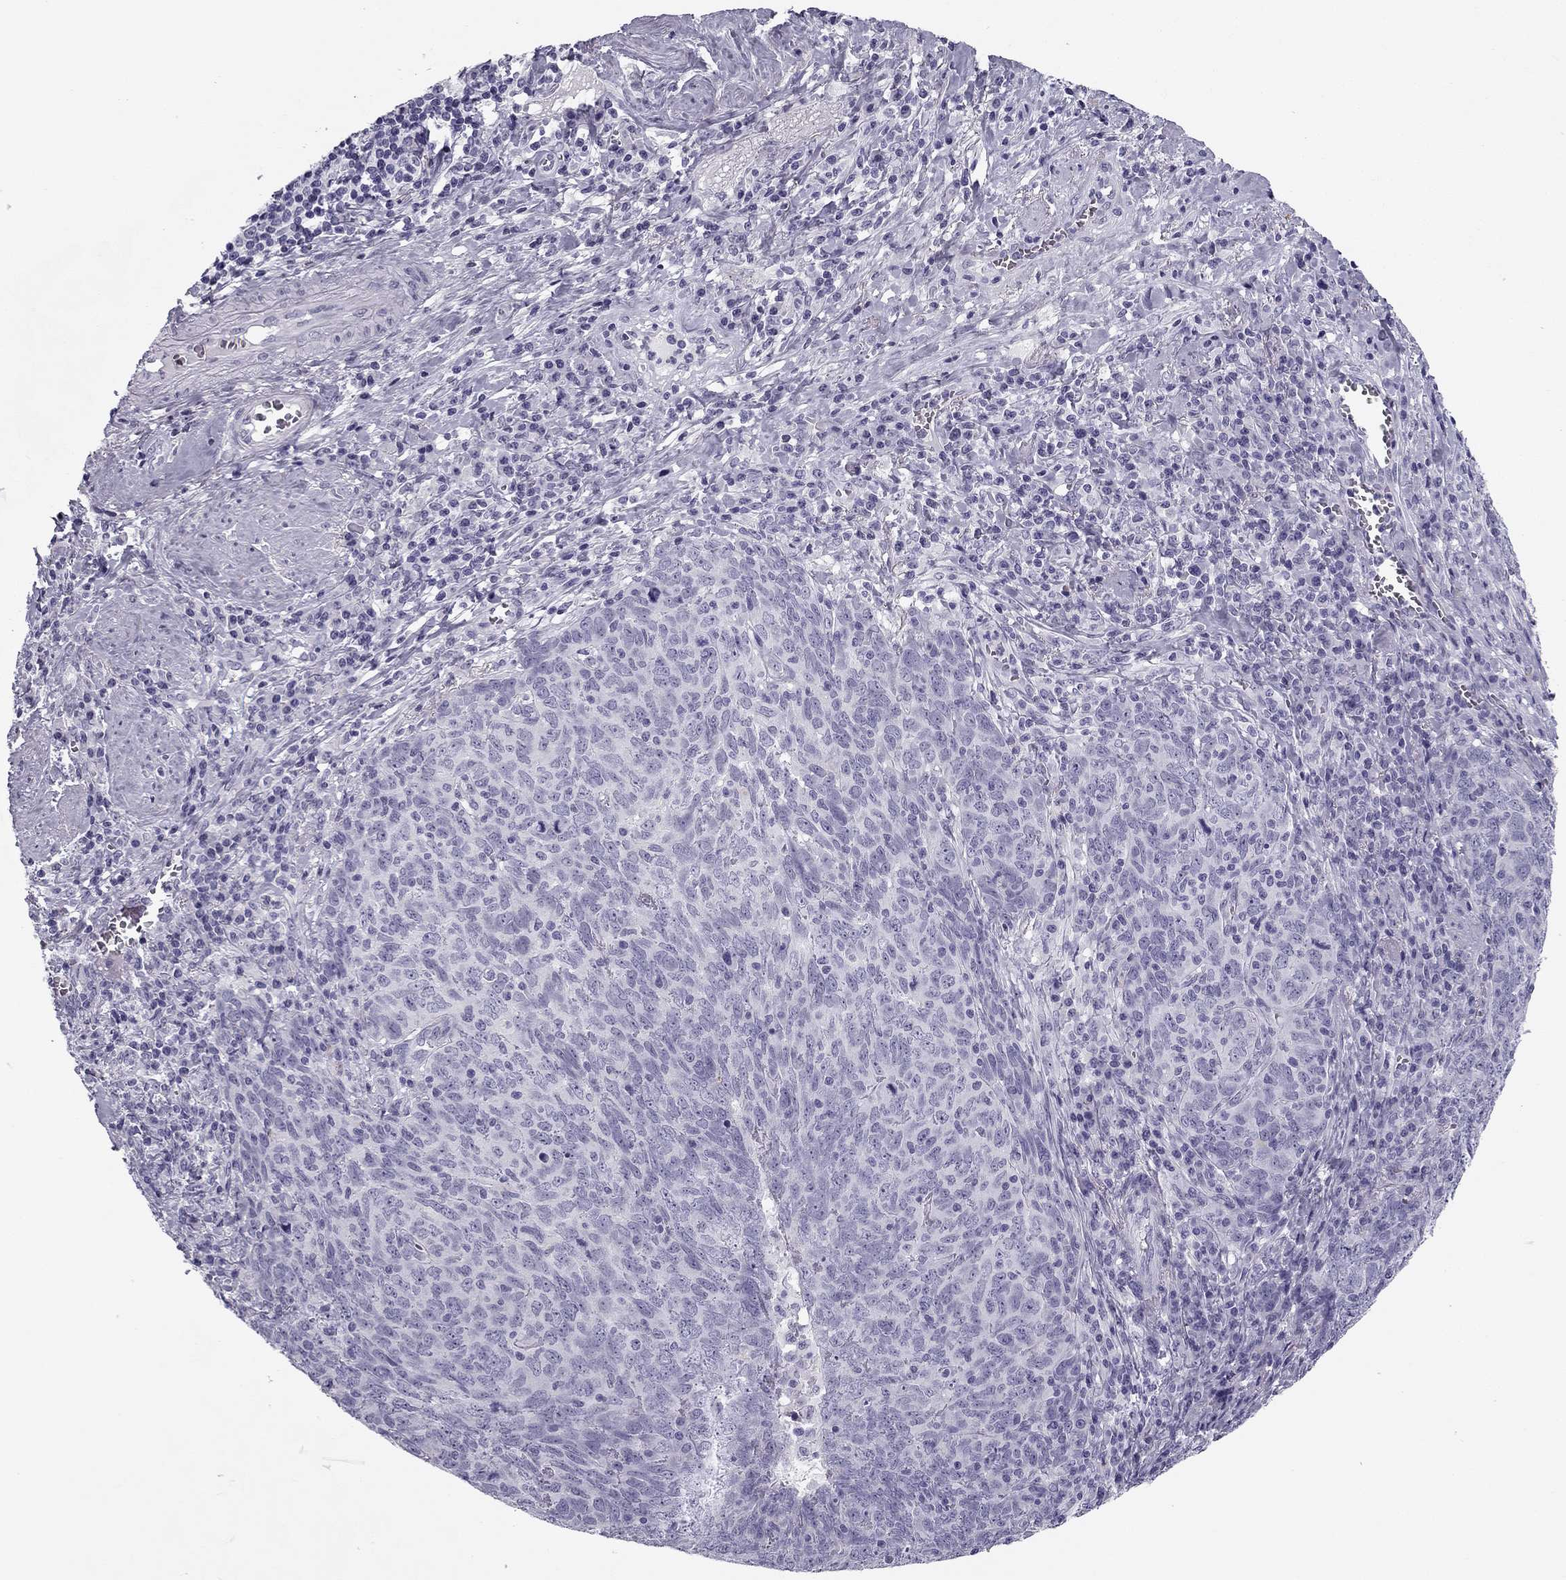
{"staining": {"intensity": "negative", "quantity": "none", "location": "none"}, "tissue": "skin cancer", "cell_type": "Tumor cells", "image_type": "cancer", "snomed": [{"axis": "morphology", "description": "Squamous cell carcinoma, NOS"}, {"axis": "topography", "description": "Skin"}, {"axis": "topography", "description": "Anal"}], "caption": "Image shows no protein staining in tumor cells of skin cancer tissue.", "gene": "MC5R", "patient": {"sex": "female", "age": 51}}